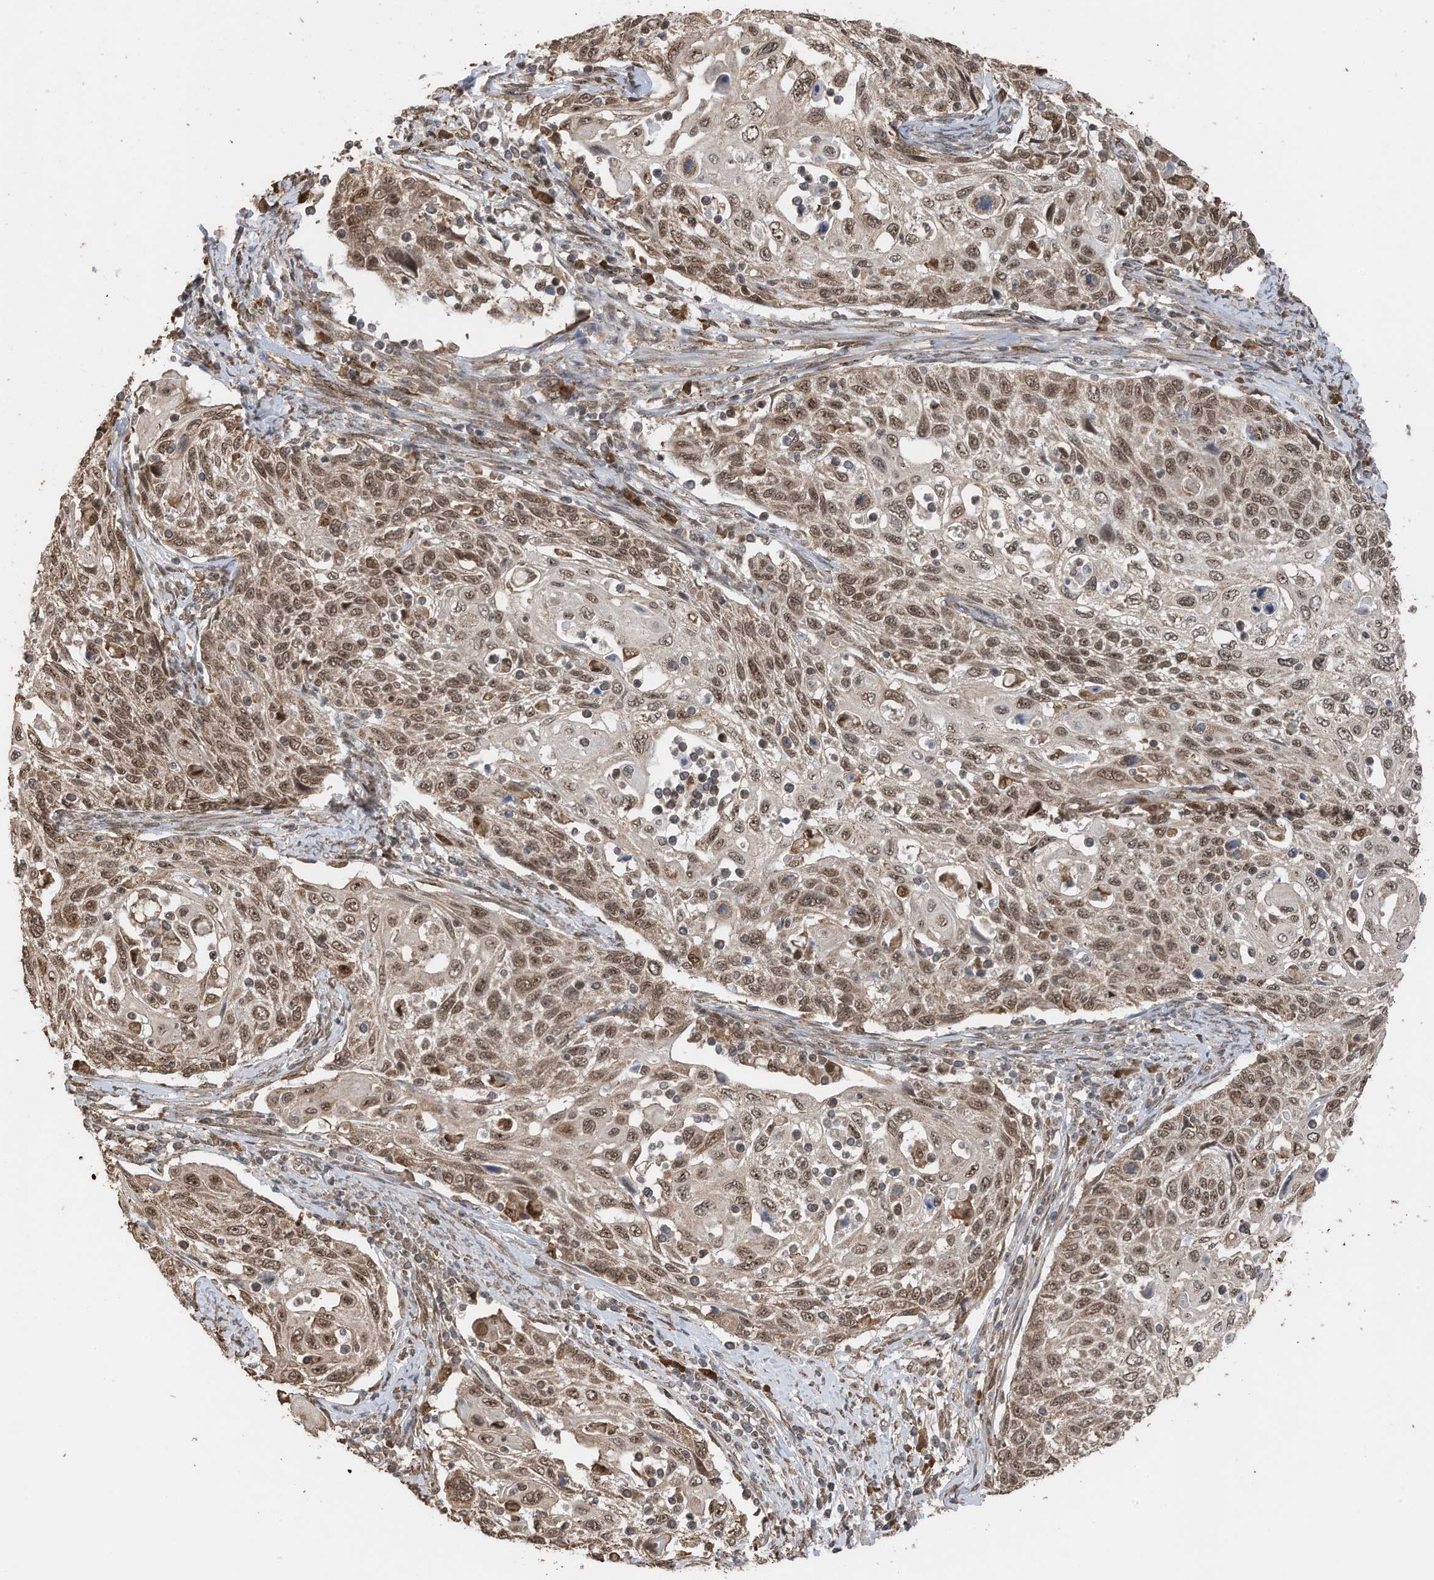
{"staining": {"intensity": "moderate", "quantity": ">75%", "location": "nuclear"}, "tissue": "cervical cancer", "cell_type": "Tumor cells", "image_type": "cancer", "snomed": [{"axis": "morphology", "description": "Squamous cell carcinoma, NOS"}, {"axis": "topography", "description": "Cervix"}], "caption": "Squamous cell carcinoma (cervical) tissue shows moderate nuclear expression in about >75% of tumor cells (Stains: DAB (3,3'-diaminobenzidine) in brown, nuclei in blue, Microscopy: brightfield microscopy at high magnification).", "gene": "ERLEC1", "patient": {"sex": "female", "age": 70}}